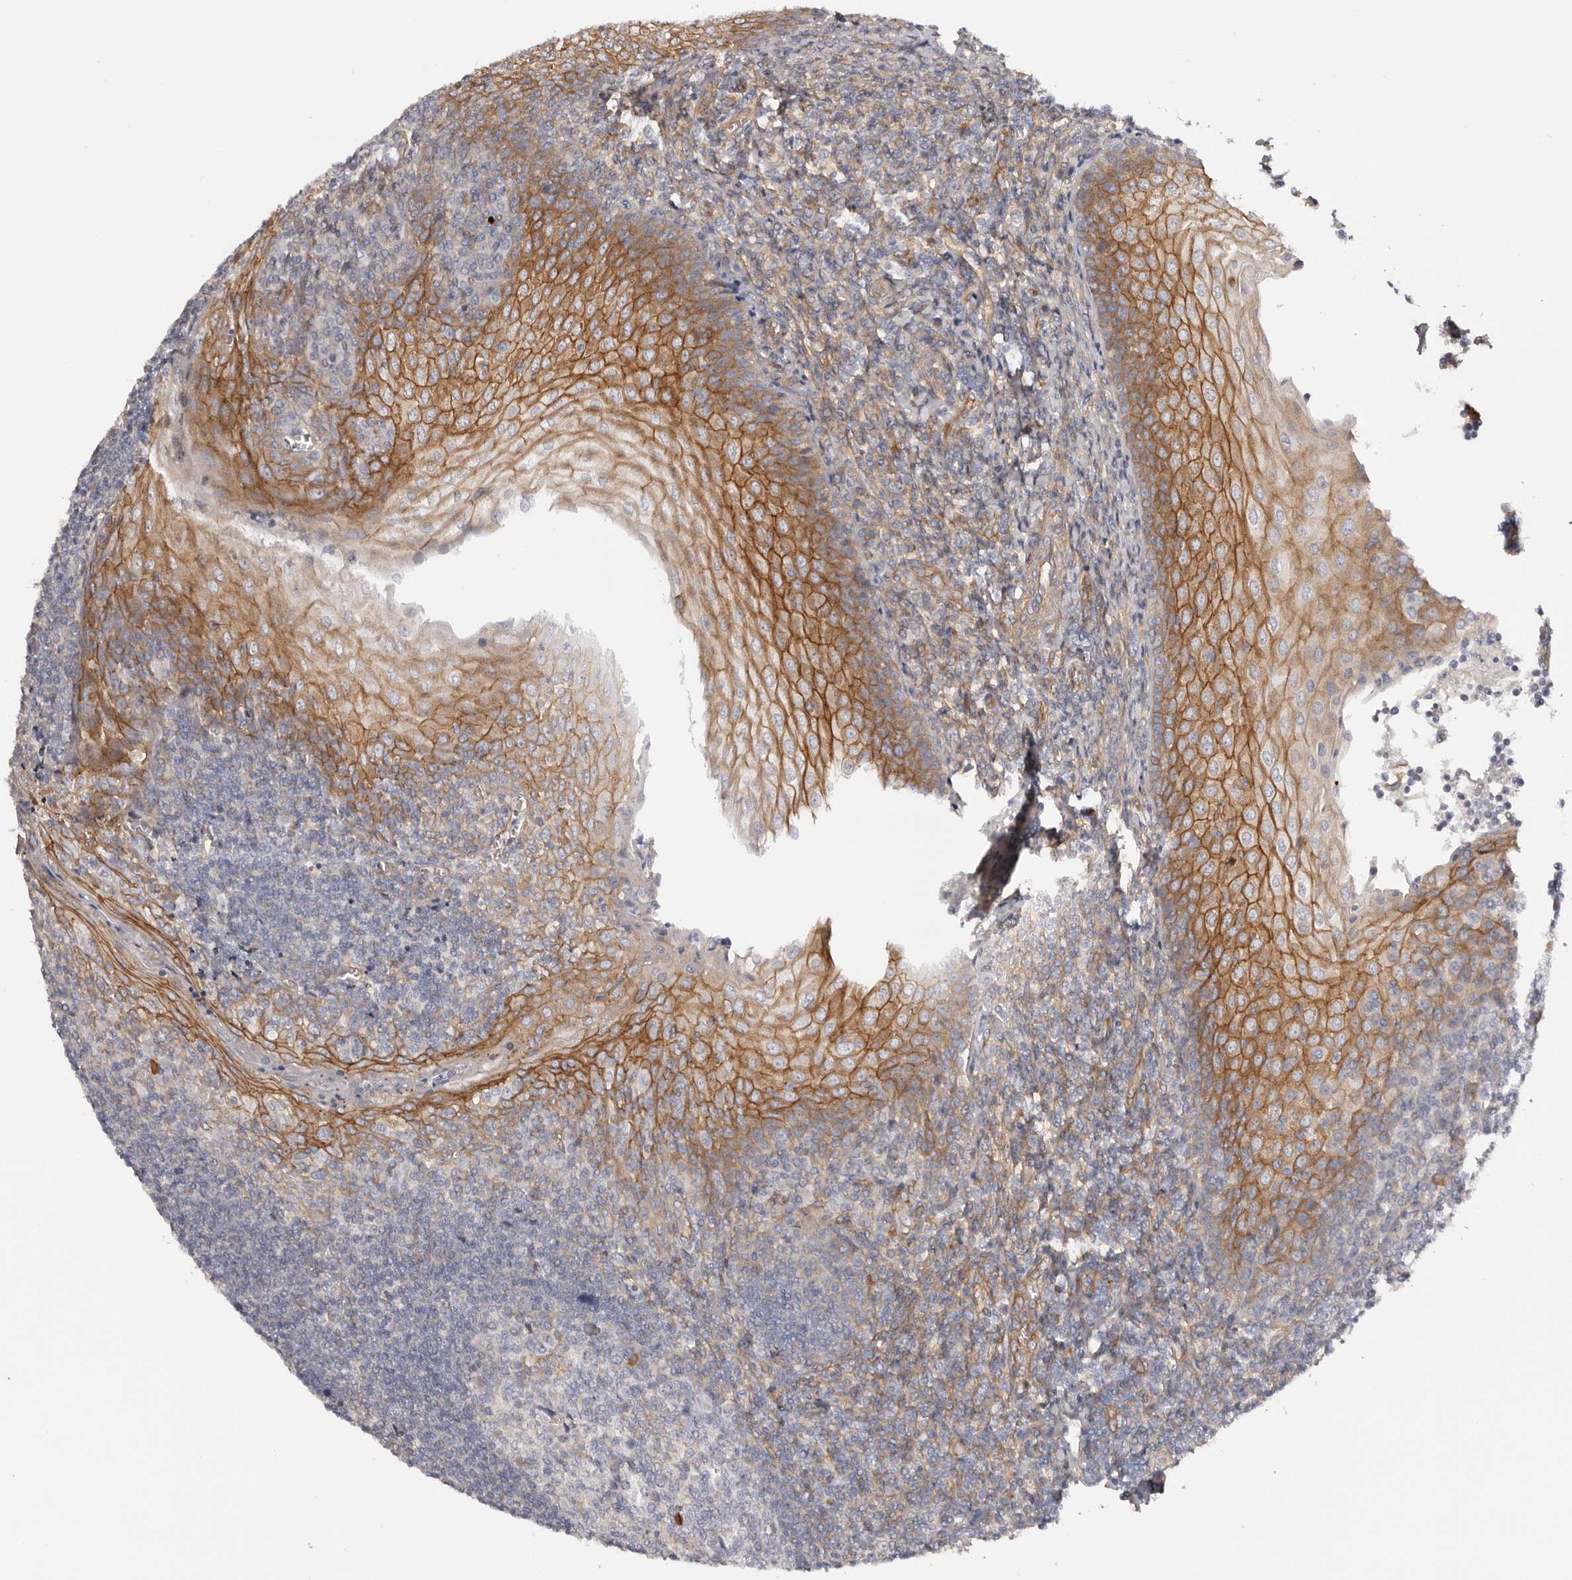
{"staining": {"intensity": "negative", "quantity": "none", "location": "none"}, "tissue": "tonsil", "cell_type": "Germinal center cells", "image_type": "normal", "snomed": [{"axis": "morphology", "description": "Normal tissue, NOS"}, {"axis": "topography", "description": "Tonsil"}], "caption": "This image is of normal tonsil stained with immunohistochemistry (IHC) to label a protein in brown with the nuclei are counter-stained blue. There is no positivity in germinal center cells.", "gene": "DMRT2", "patient": {"sex": "male", "age": 27}}